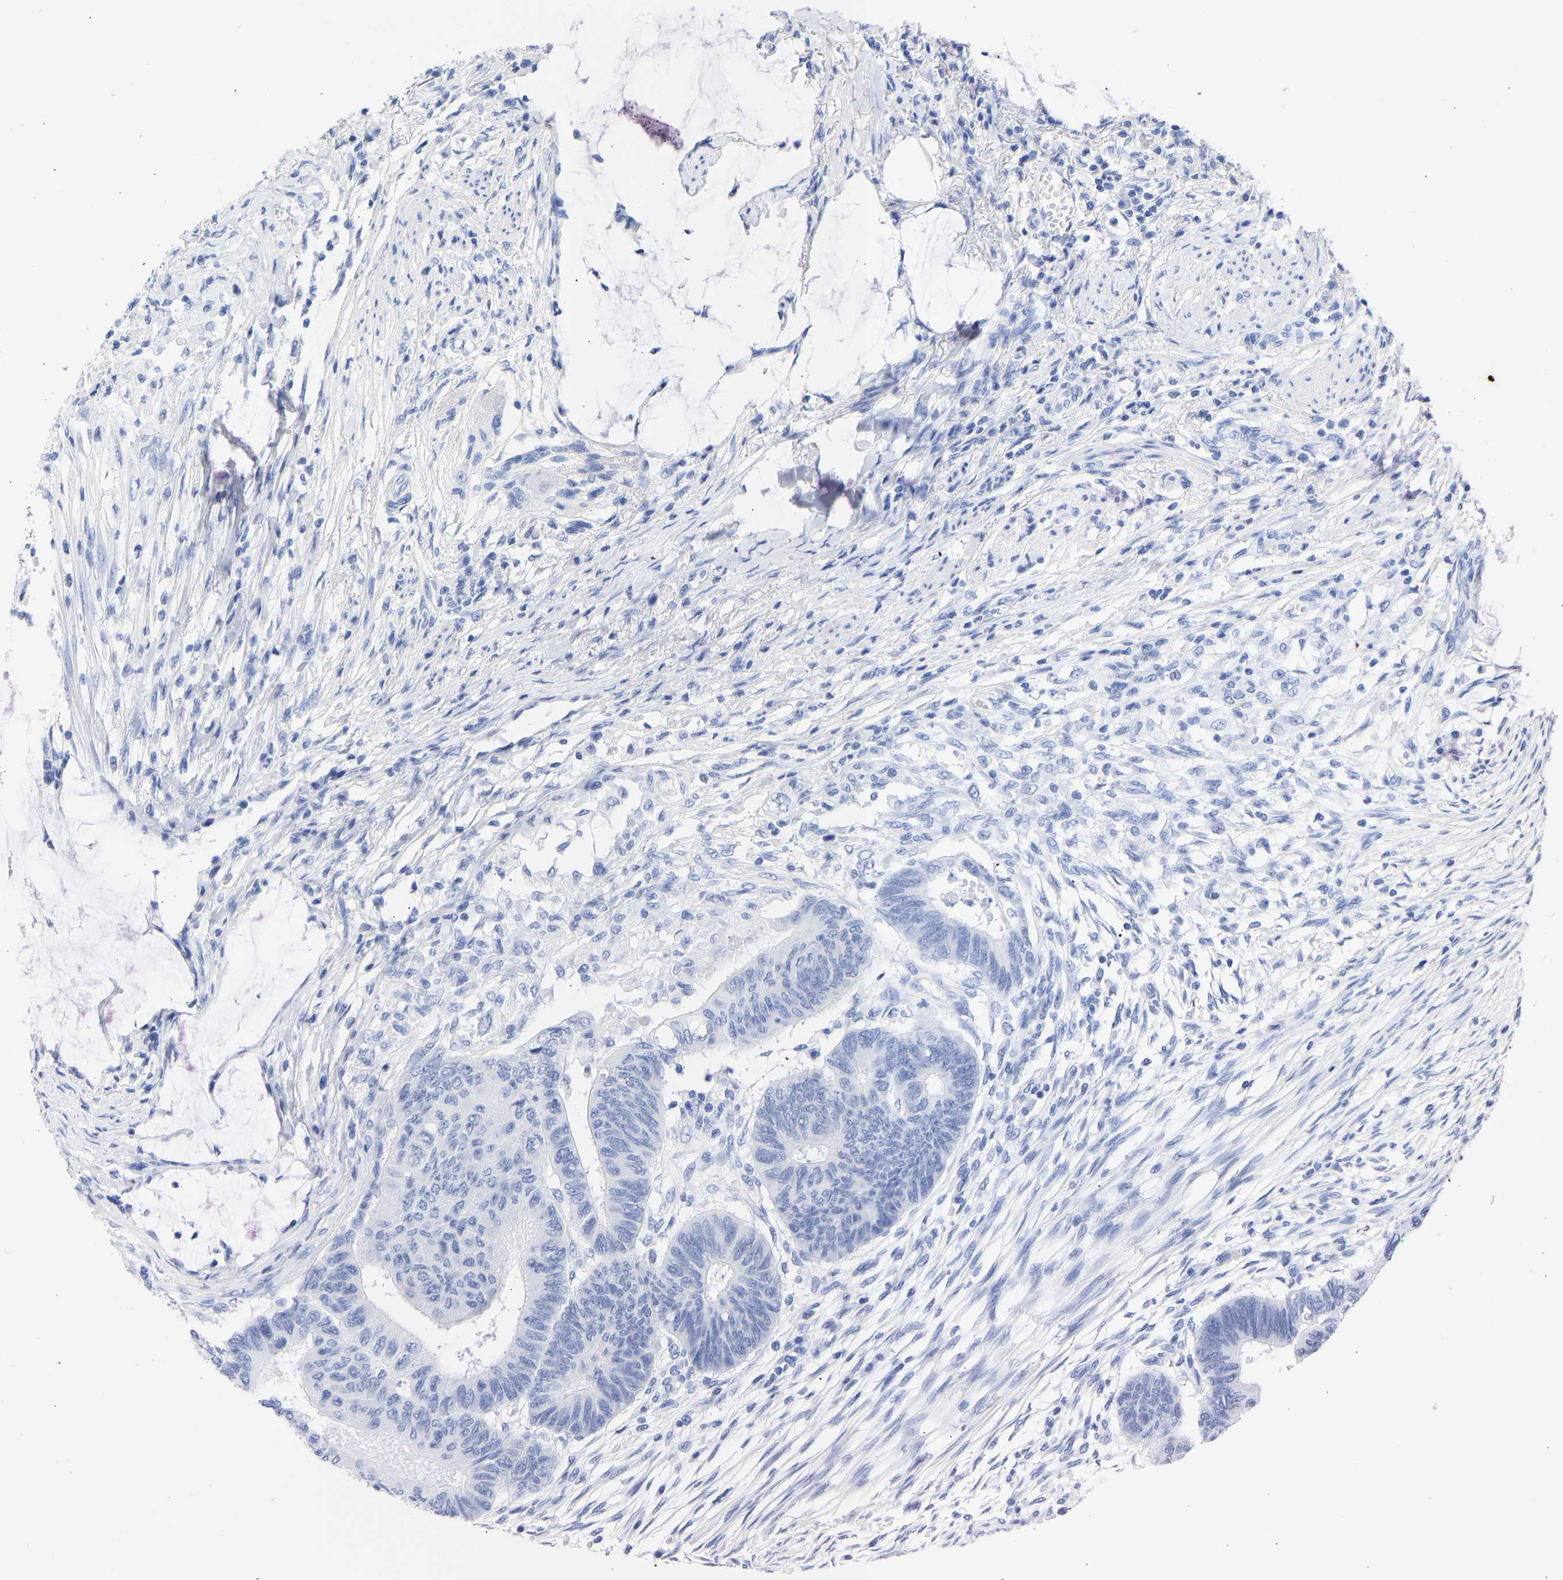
{"staining": {"intensity": "negative", "quantity": "none", "location": "none"}, "tissue": "colorectal cancer", "cell_type": "Tumor cells", "image_type": "cancer", "snomed": [{"axis": "morphology", "description": "Normal tissue, NOS"}, {"axis": "morphology", "description": "Adenocarcinoma, NOS"}, {"axis": "topography", "description": "Rectum"}, {"axis": "topography", "description": "Peripheral nerve tissue"}], "caption": "There is no significant positivity in tumor cells of adenocarcinoma (colorectal).", "gene": "KRT1", "patient": {"sex": "male", "age": 92}}